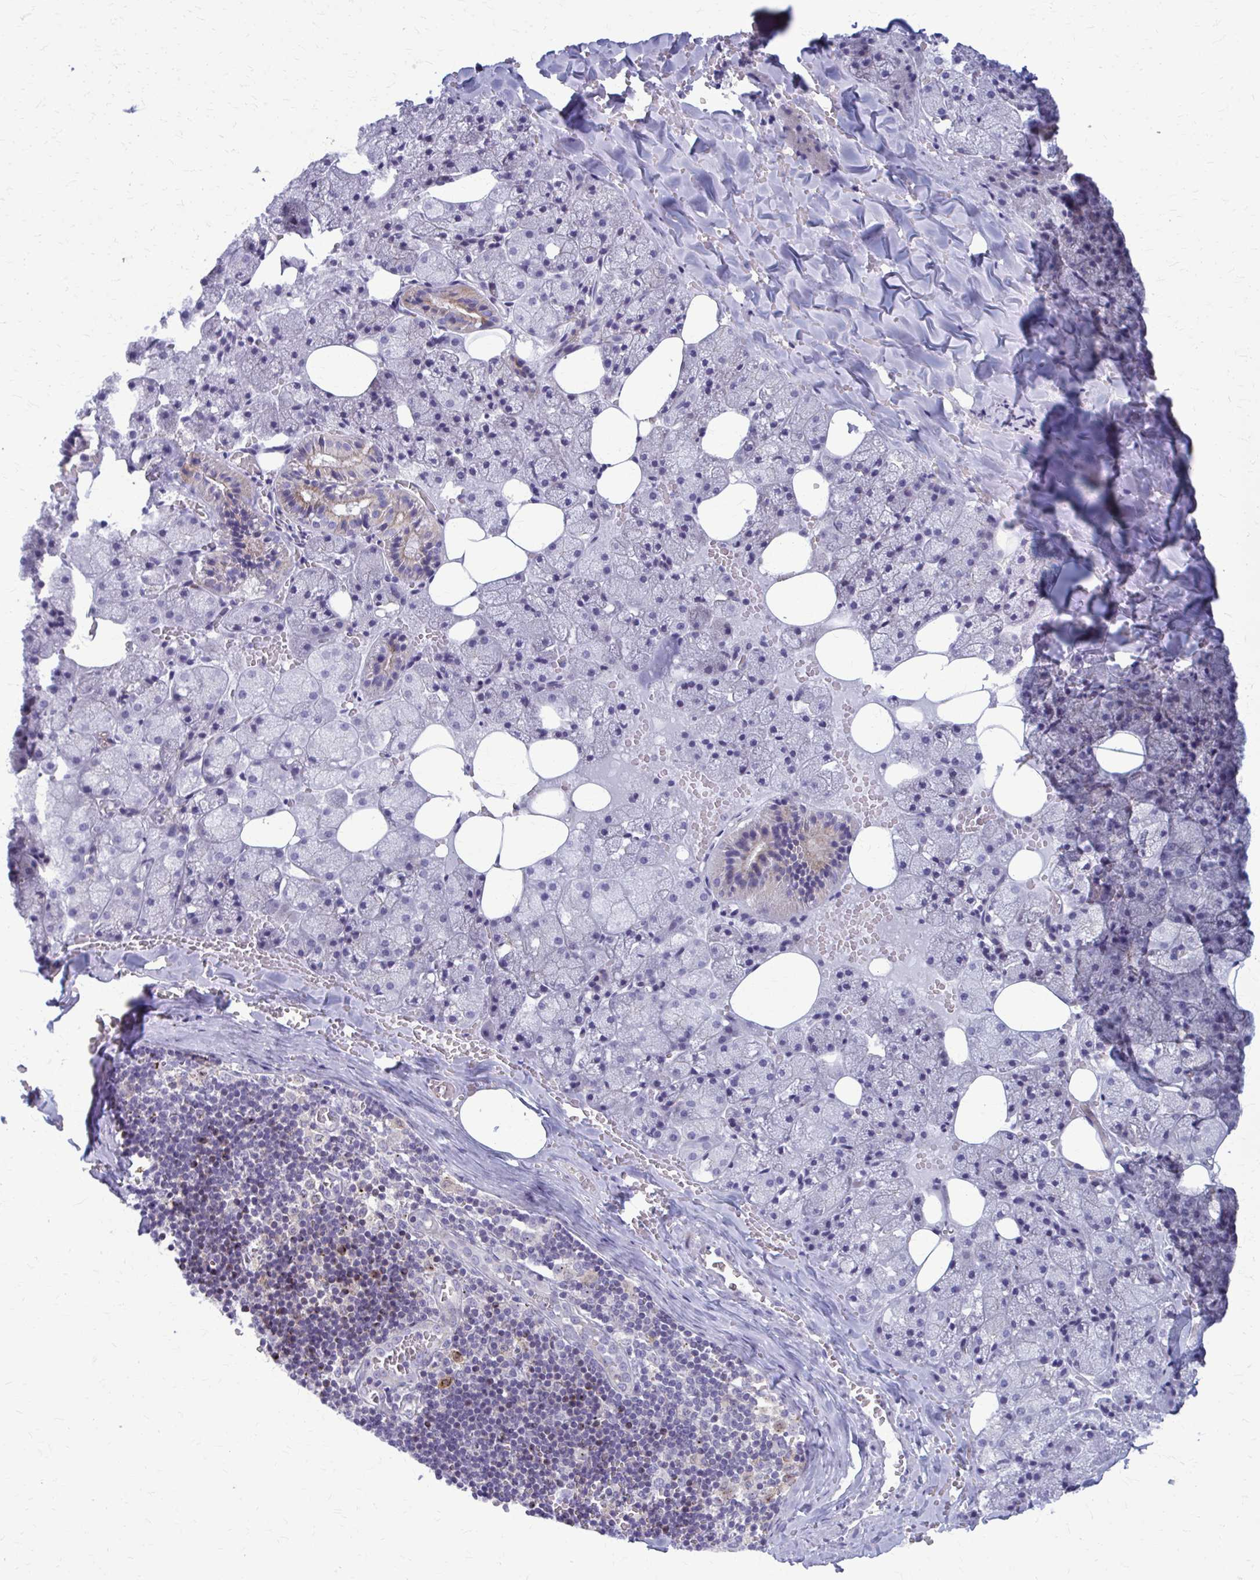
{"staining": {"intensity": "weak", "quantity": "<25%", "location": "cytoplasmic/membranous"}, "tissue": "salivary gland", "cell_type": "Glandular cells", "image_type": "normal", "snomed": [{"axis": "morphology", "description": "Normal tissue, NOS"}, {"axis": "topography", "description": "Salivary gland"}, {"axis": "topography", "description": "Peripheral nerve tissue"}], "caption": "Human salivary gland stained for a protein using immunohistochemistry shows no positivity in glandular cells.", "gene": "PEDS1", "patient": {"sex": "male", "age": 38}}